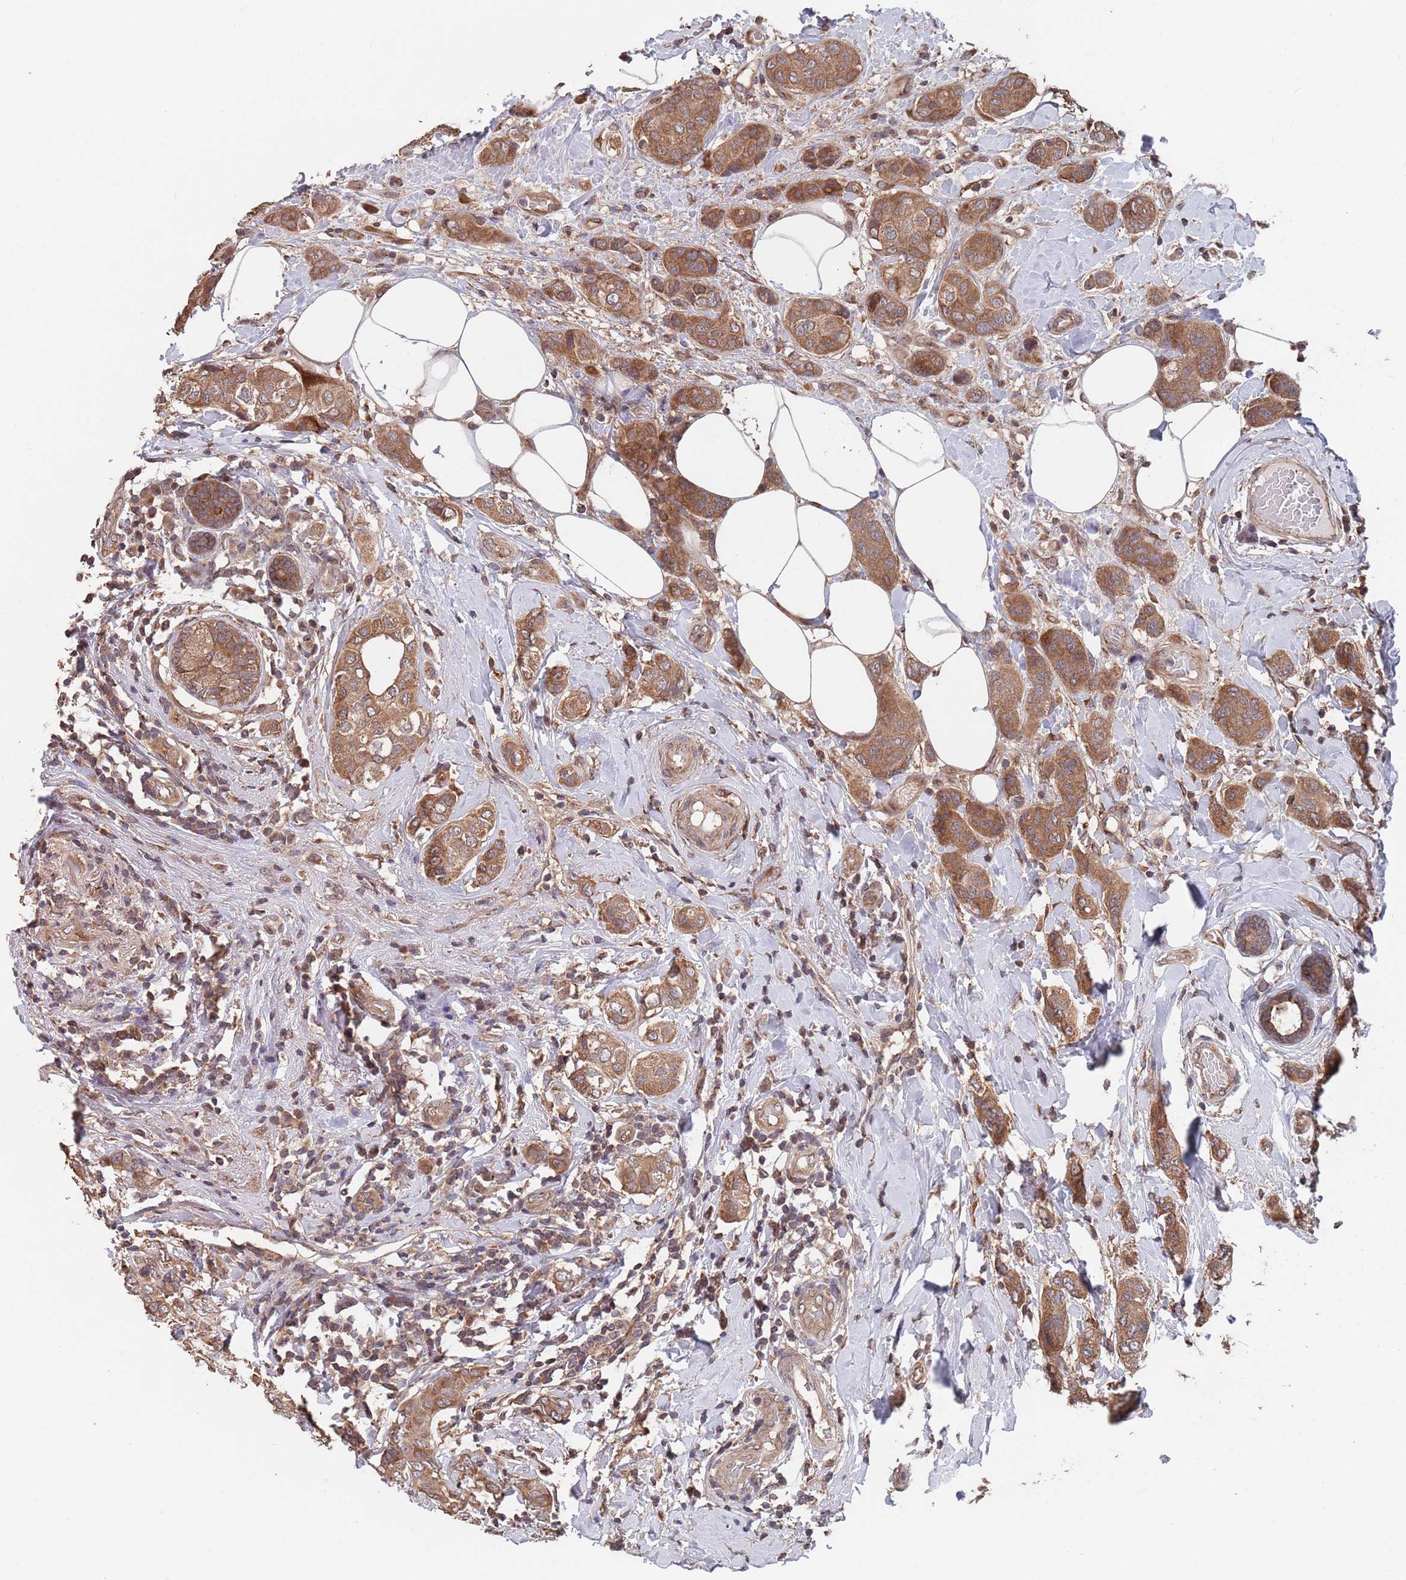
{"staining": {"intensity": "moderate", "quantity": ">75%", "location": "cytoplasmic/membranous"}, "tissue": "breast cancer", "cell_type": "Tumor cells", "image_type": "cancer", "snomed": [{"axis": "morphology", "description": "Lobular carcinoma"}, {"axis": "topography", "description": "Breast"}], "caption": "IHC (DAB (3,3'-diaminobenzidine)) staining of lobular carcinoma (breast) reveals moderate cytoplasmic/membranous protein expression in approximately >75% of tumor cells. (Stains: DAB in brown, nuclei in blue, Microscopy: brightfield microscopy at high magnification).", "gene": "UNC45A", "patient": {"sex": "female", "age": 51}}